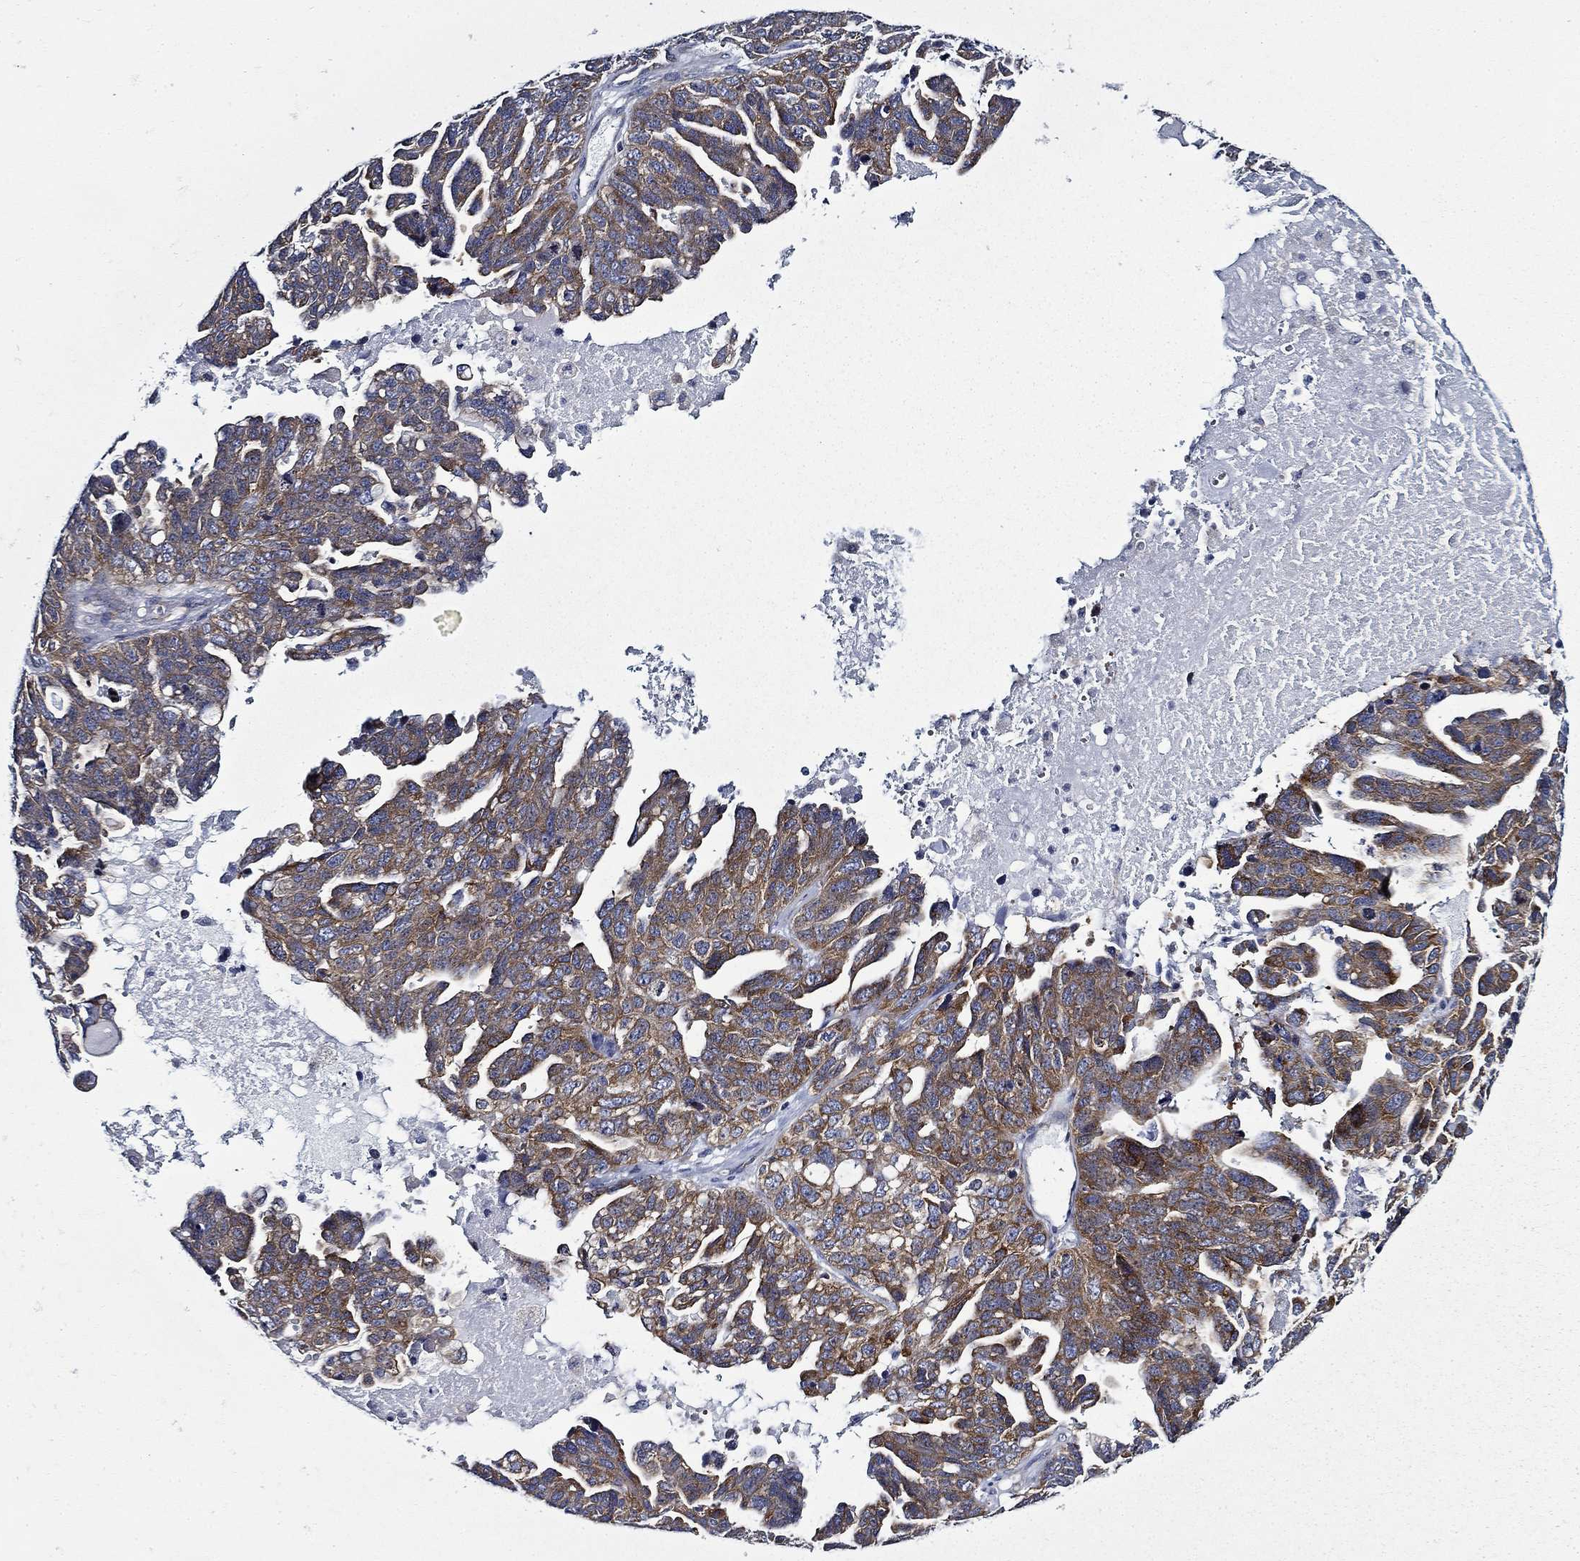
{"staining": {"intensity": "moderate", "quantity": ">75%", "location": "cytoplasmic/membranous"}, "tissue": "ovarian cancer", "cell_type": "Tumor cells", "image_type": "cancer", "snomed": [{"axis": "morphology", "description": "Cystadenocarcinoma, serous, NOS"}, {"axis": "topography", "description": "Ovary"}], "caption": "Ovarian serous cystadenocarcinoma stained with DAB immunohistochemistry reveals medium levels of moderate cytoplasmic/membranous expression in about >75% of tumor cells.", "gene": "FXR1", "patient": {"sex": "female", "age": 71}}